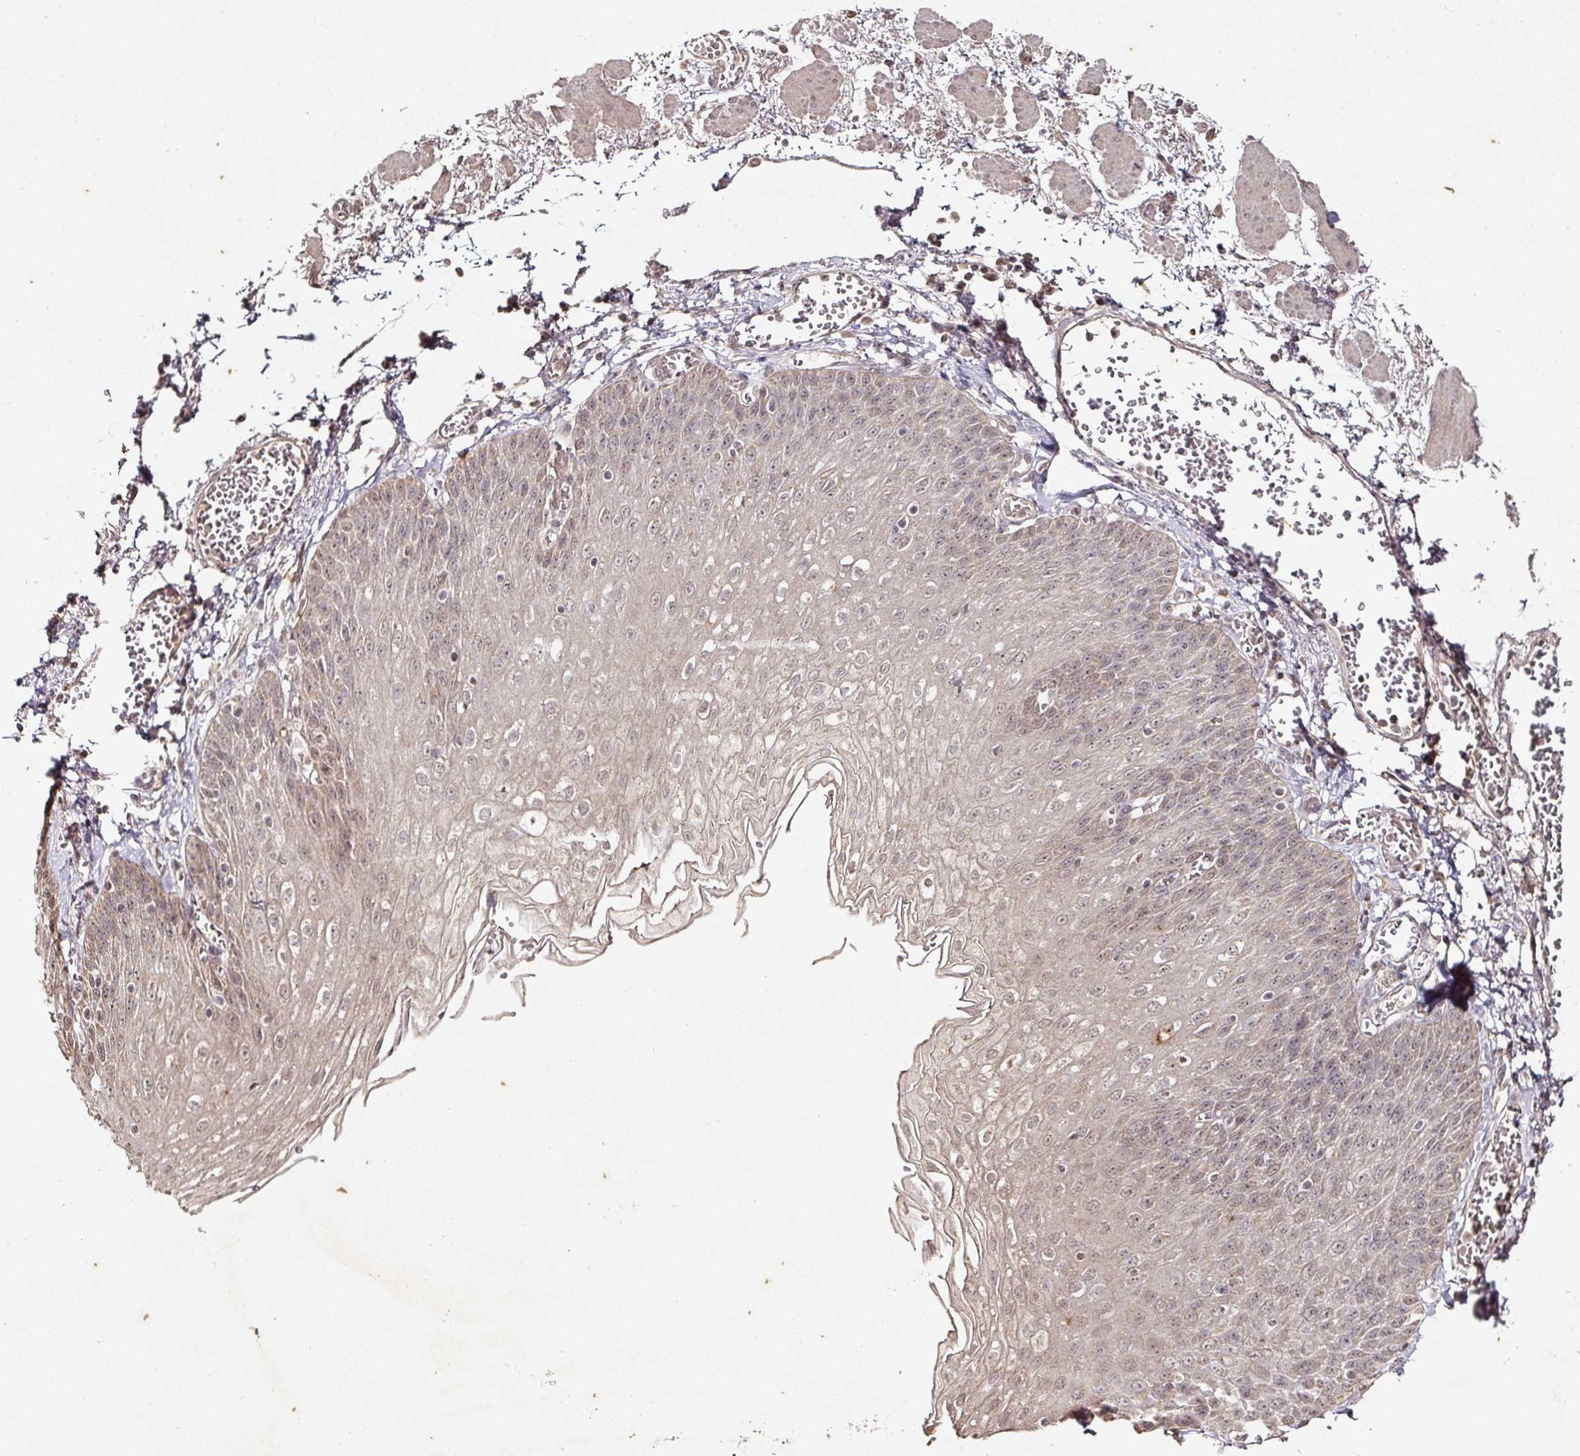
{"staining": {"intensity": "weak", "quantity": "25%-75%", "location": "cytoplasmic/membranous,nuclear"}, "tissue": "esophagus", "cell_type": "Squamous epithelial cells", "image_type": "normal", "snomed": [{"axis": "morphology", "description": "Normal tissue, NOS"}, {"axis": "topography", "description": "Esophagus"}], "caption": "DAB immunohistochemical staining of normal esophagus demonstrates weak cytoplasmic/membranous,nuclear protein staining in about 25%-75% of squamous epithelial cells. The staining was performed using DAB (3,3'-diaminobenzidine) to visualize the protein expression in brown, while the nuclei were stained in blue with hematoxylin (Magnification: 20x).", "gene": "CAPN5", "patient": {"sex": "male", "age": 81}}